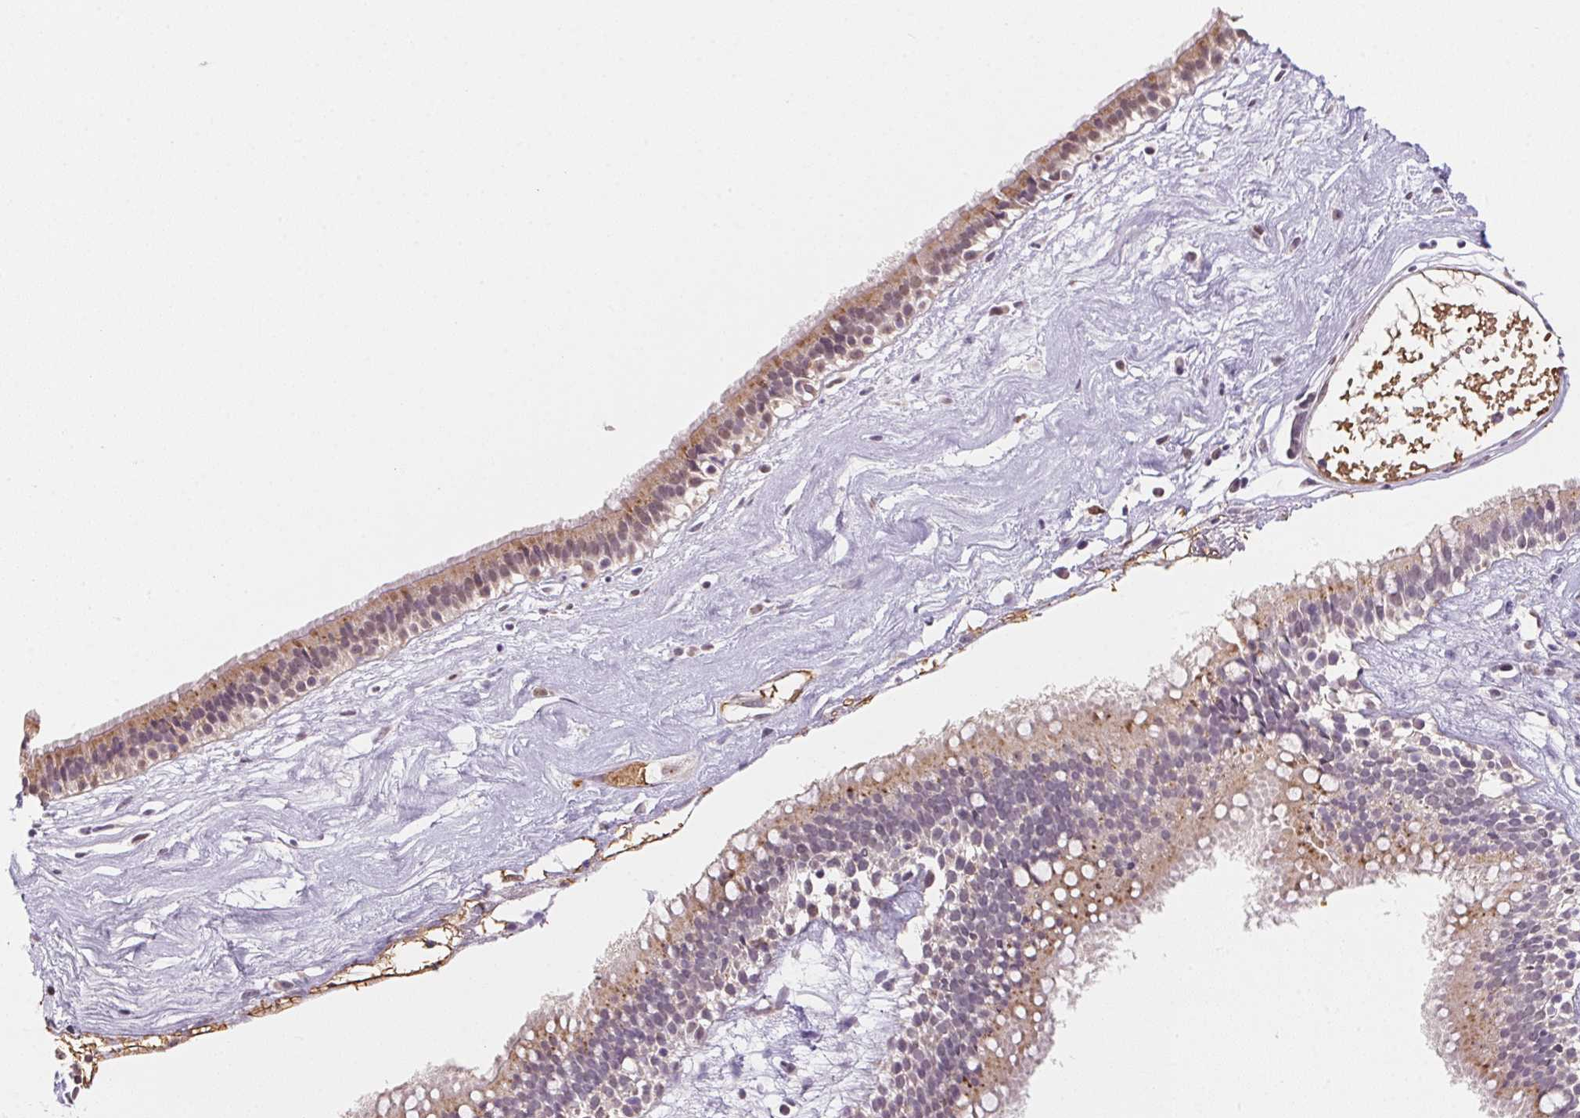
{"staining": {"intensity": "moderate", "quantity": ">75%", "location": "cytoplasmic/membranous"}, "tissue": "nasopharynx", "cell_type": "Respiratory epithelial cells", "image_type": "normal", "snomed": [{"axis": "morphology", "description": "Normal tissue, NOS"}, {"axis": "topography", "description": "Nasopharynx"}], "caption": "Immunohistochemistry (DAB) staining of normal human nasopharynx displays moderate cytoplasmic/membranous protein staining in about >75% of respiratory epithelial cells.", "gene": "METTL13", "patient": {"sex": "male", "age": 24}}